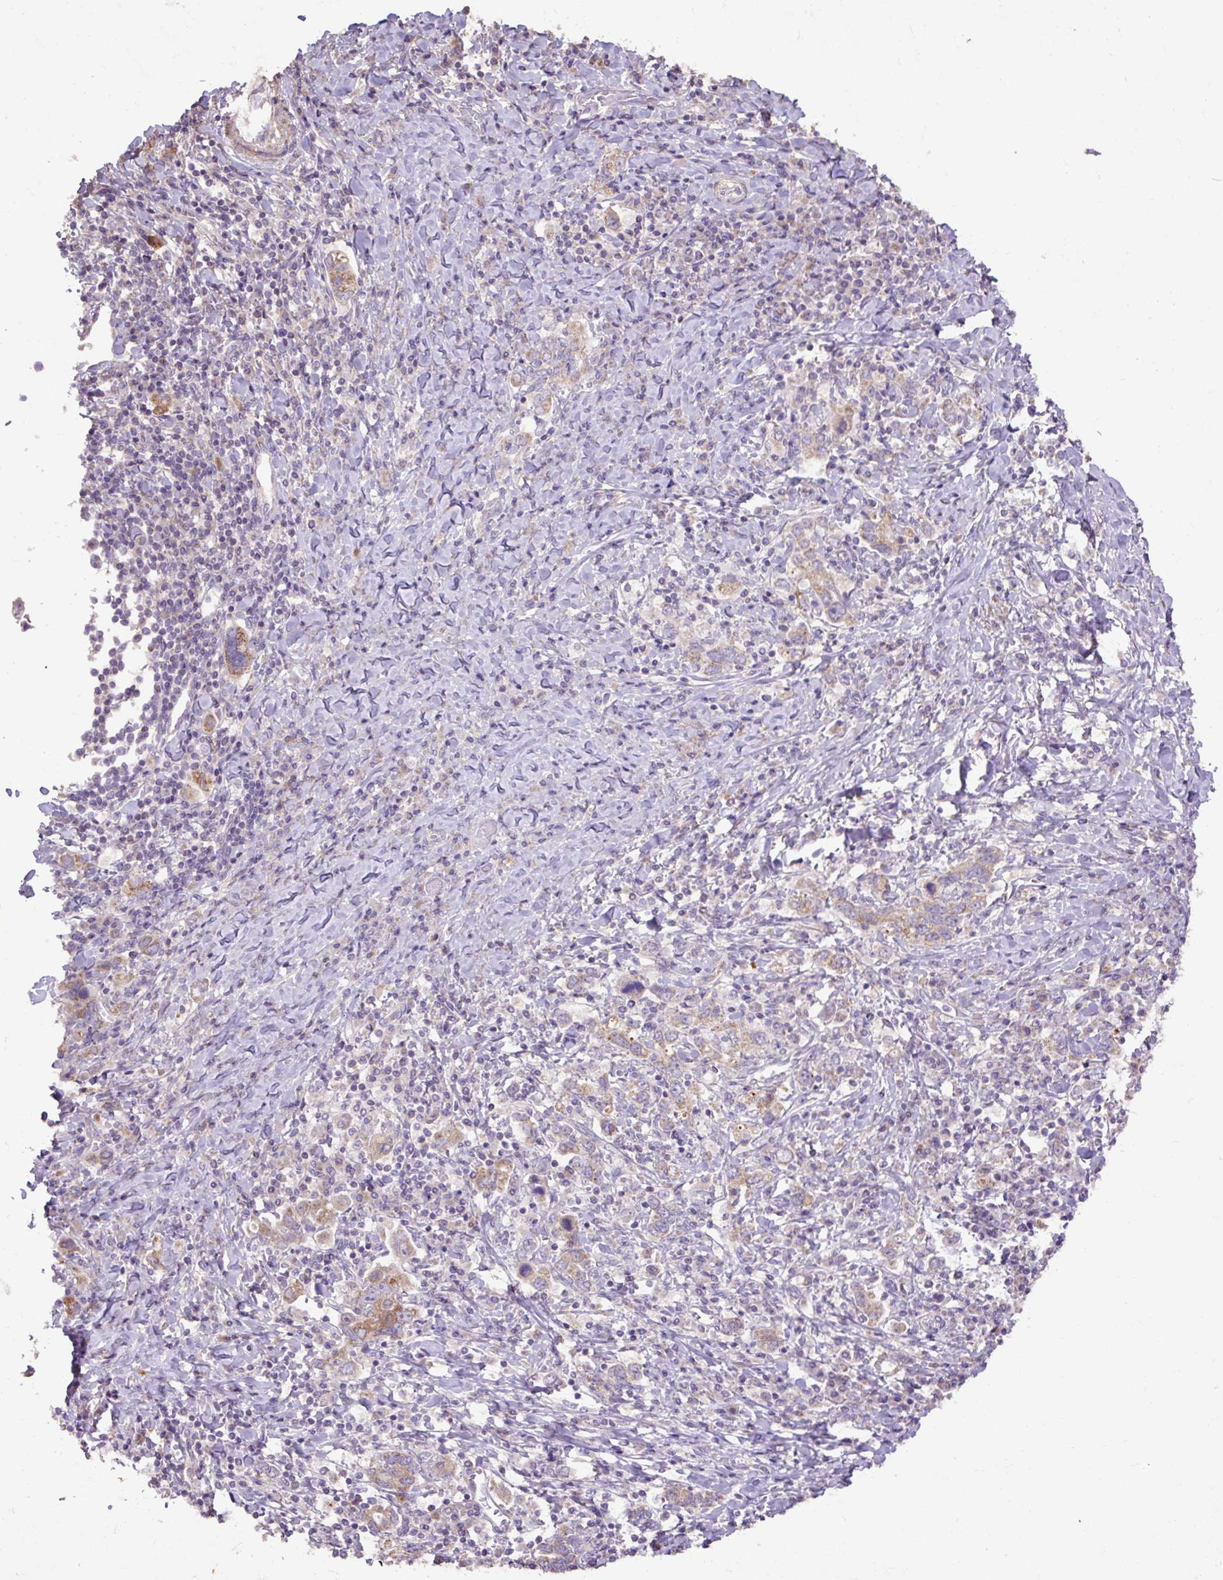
{"staining": {"intensity": "moderate", "quantity": "25%-75%", "location": "cytoplasmic/membranous"}, "tissue": "stomach cancer", "cell_type": "Tumor cells", "image_type": "cancer", "snomed": [{"axis": "morphology", "description": "Adenocarcinoma, NOS"}, {"axis": "topography", "description": "Stomach, upper"}, {"axis": "topography", "description": "Stomach"}], "caption": "High-magnification brightfield microscopy of stomach adenocarcinoma stained with DAB (brown) and counterstained with hematoxylin (blue). tumor cells exhibit moderate cytoplasmic/membranous expression is present in about25%-75% of cells. Using DAB (brown) and hematoxylin (blue) stains, captured at high magnification using brightfield microscopy.", "gene": "ABR", "patient": {"sex": "male", "age": 62}}